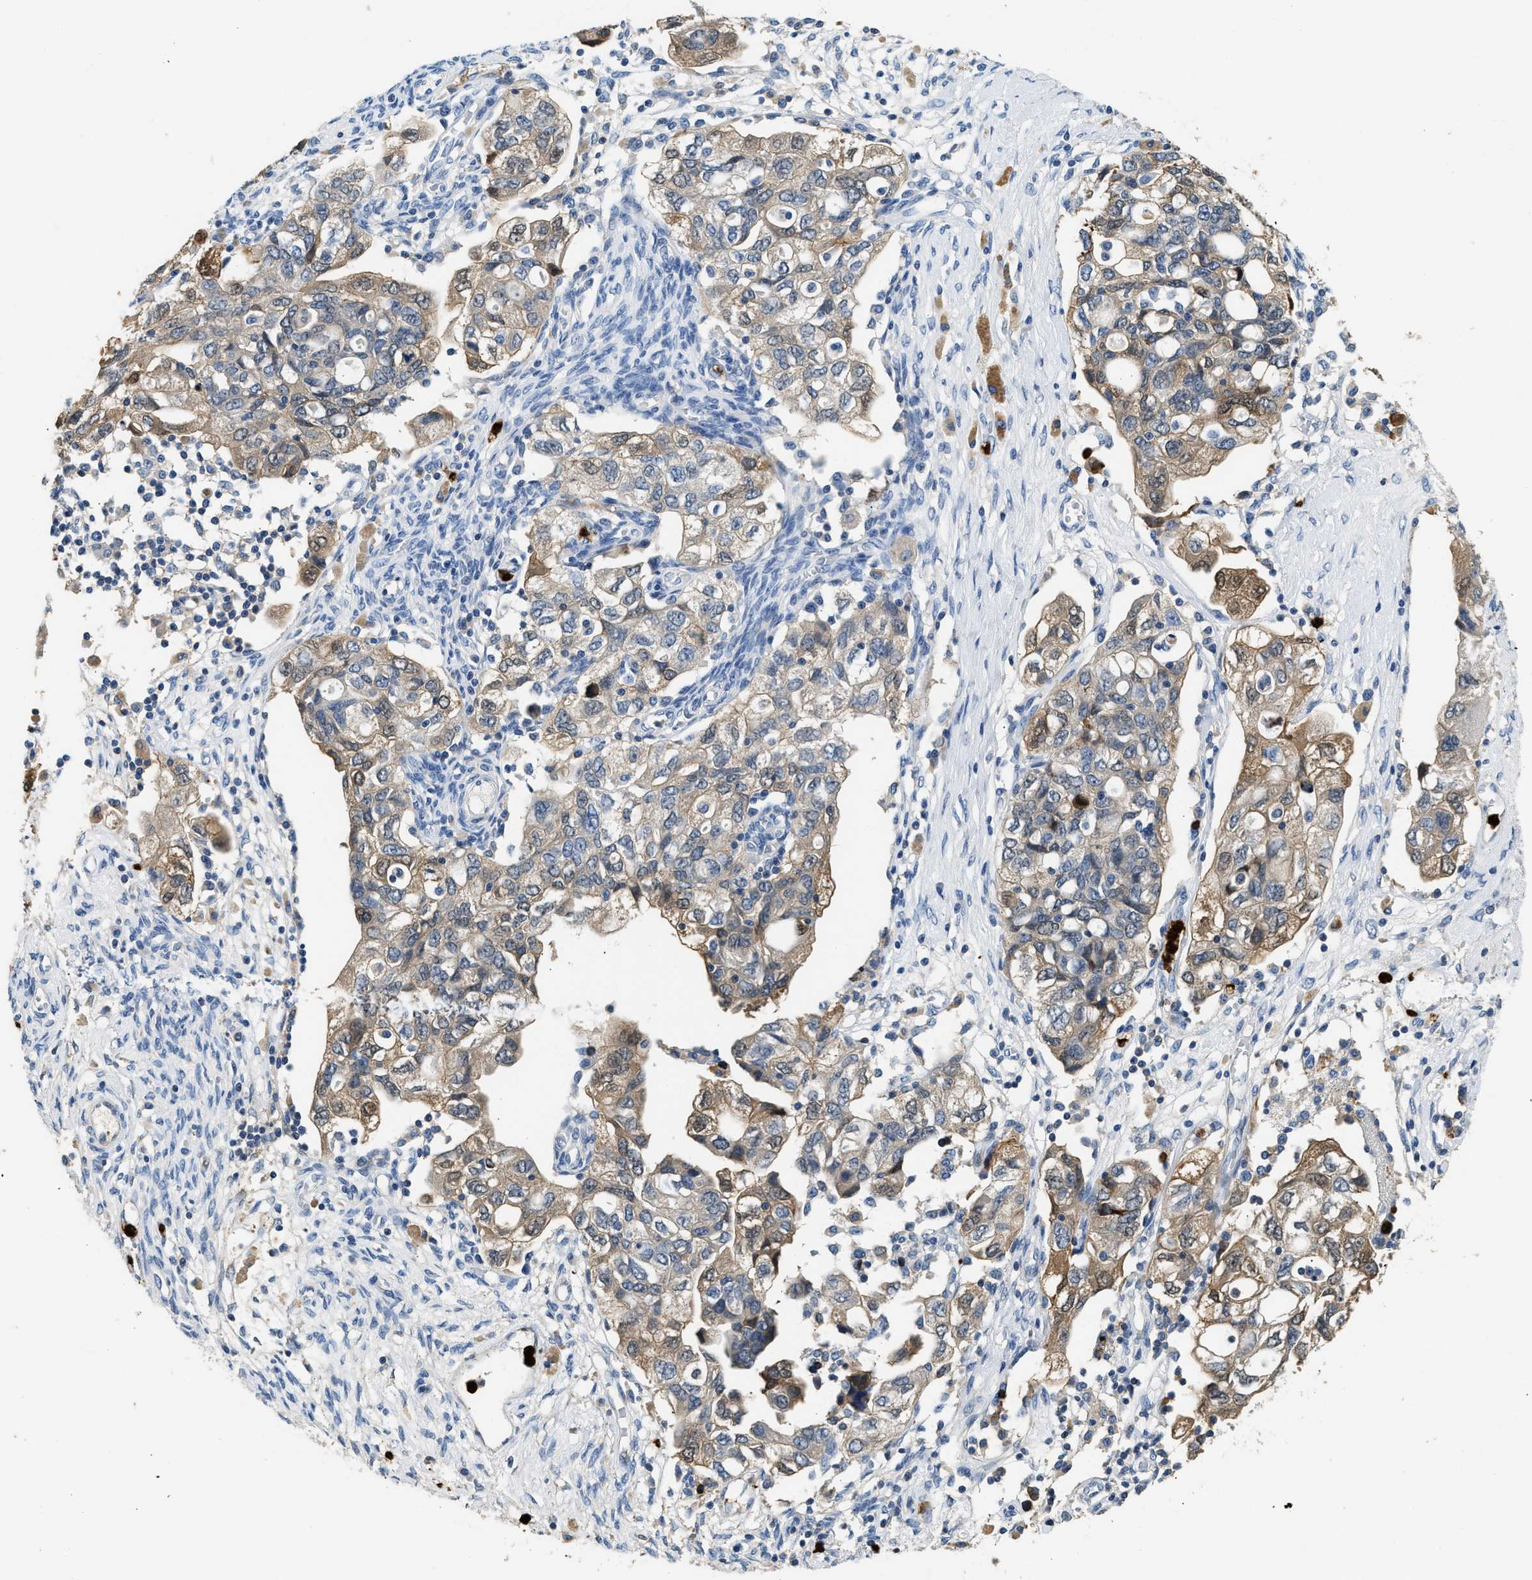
{"staining": {"intensity": "moderate", "quantity": ">75%", "location": "cytoplasmic/membranous"}, "tissue": "ovarian cancer", "cell_type": "Tumor cells", "image_type": "cancer", "snomed": [{"axis": "morphology", "description": "Carcinoma, NOS"}, {"axis": "morphology", "description": "Cystadenocarcinoma, serous, NOS"}, {"axis": "topography", "description": "Ovary"}], "caption": "IHC staining of serous cystadenocarcinoma (ovarian), which exhibits medium levels of moderate cytoplasmic/membranous positivity in about >75% of tumor cells indicating moderate cytoplasmic/membranous protein expression. The staining was performed using DAB (brown) for protein detection and nuclei were counterstained in hematoxylin (blue).", "gene": "ANXA3", "patient": {"sex": "female", "age": 69}}